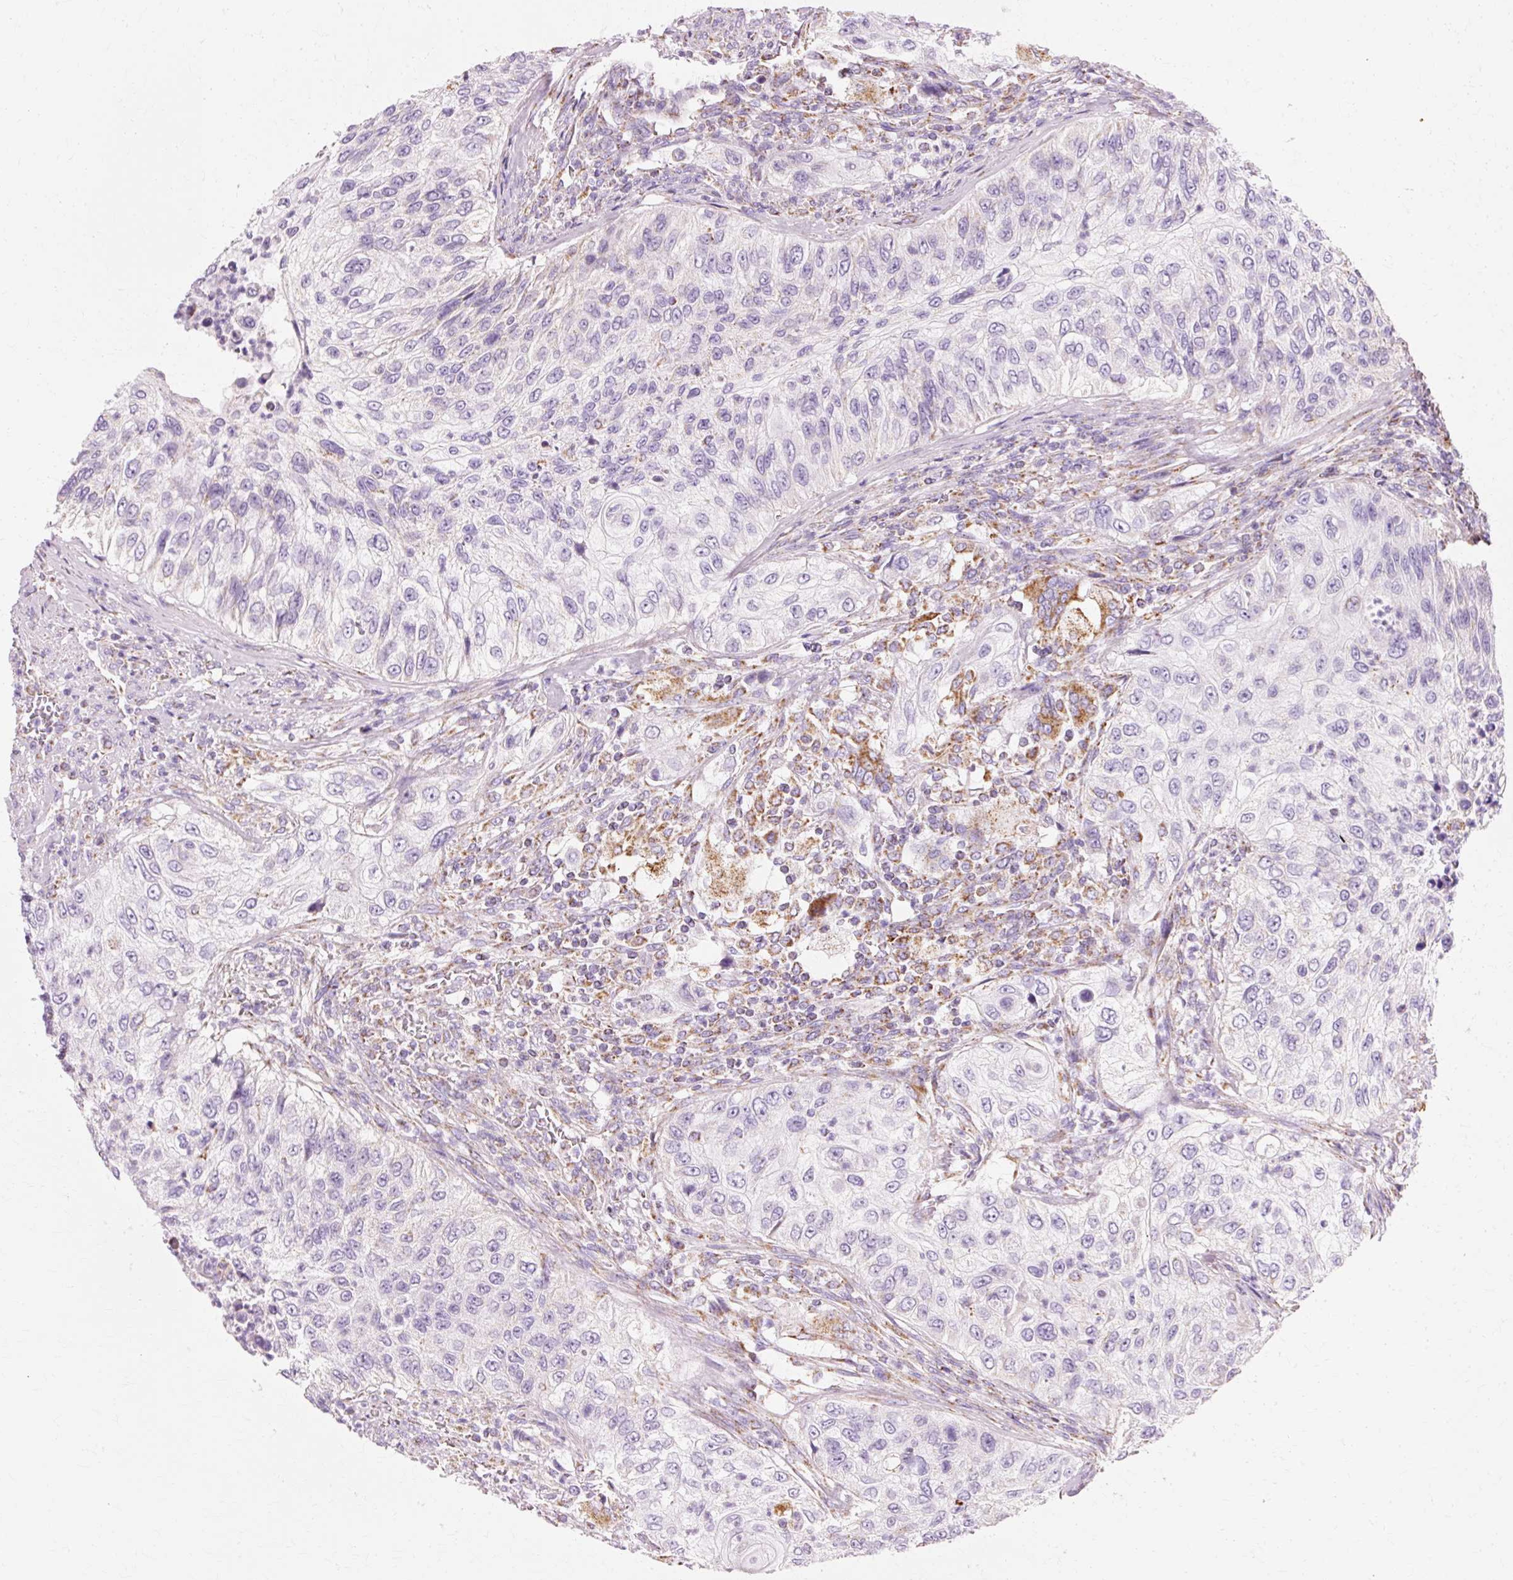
{"staining": {"intensity": "negative", "quantity": "none", "location": "none"}, "tissue": "urothelial cancer", "cell_type": "Tumor cells", "image_type": "cancer", "snomed": [{"axis": "morphology", "description": "Urothelial carcinoma, High grade"}, {"axis": "topography", "description": "Urinary bladder"}], "caption": "Image shows no protein expression in tumor cells of urothelial cancer tissue. The staining was performed using DAB to visualize the protein expression in brown, while the nuclei were stained in blue with hematoxylin (Magnification: 20x).", "gene": "ATP5PO", "patient": {"sex": "female", "age": 60}}